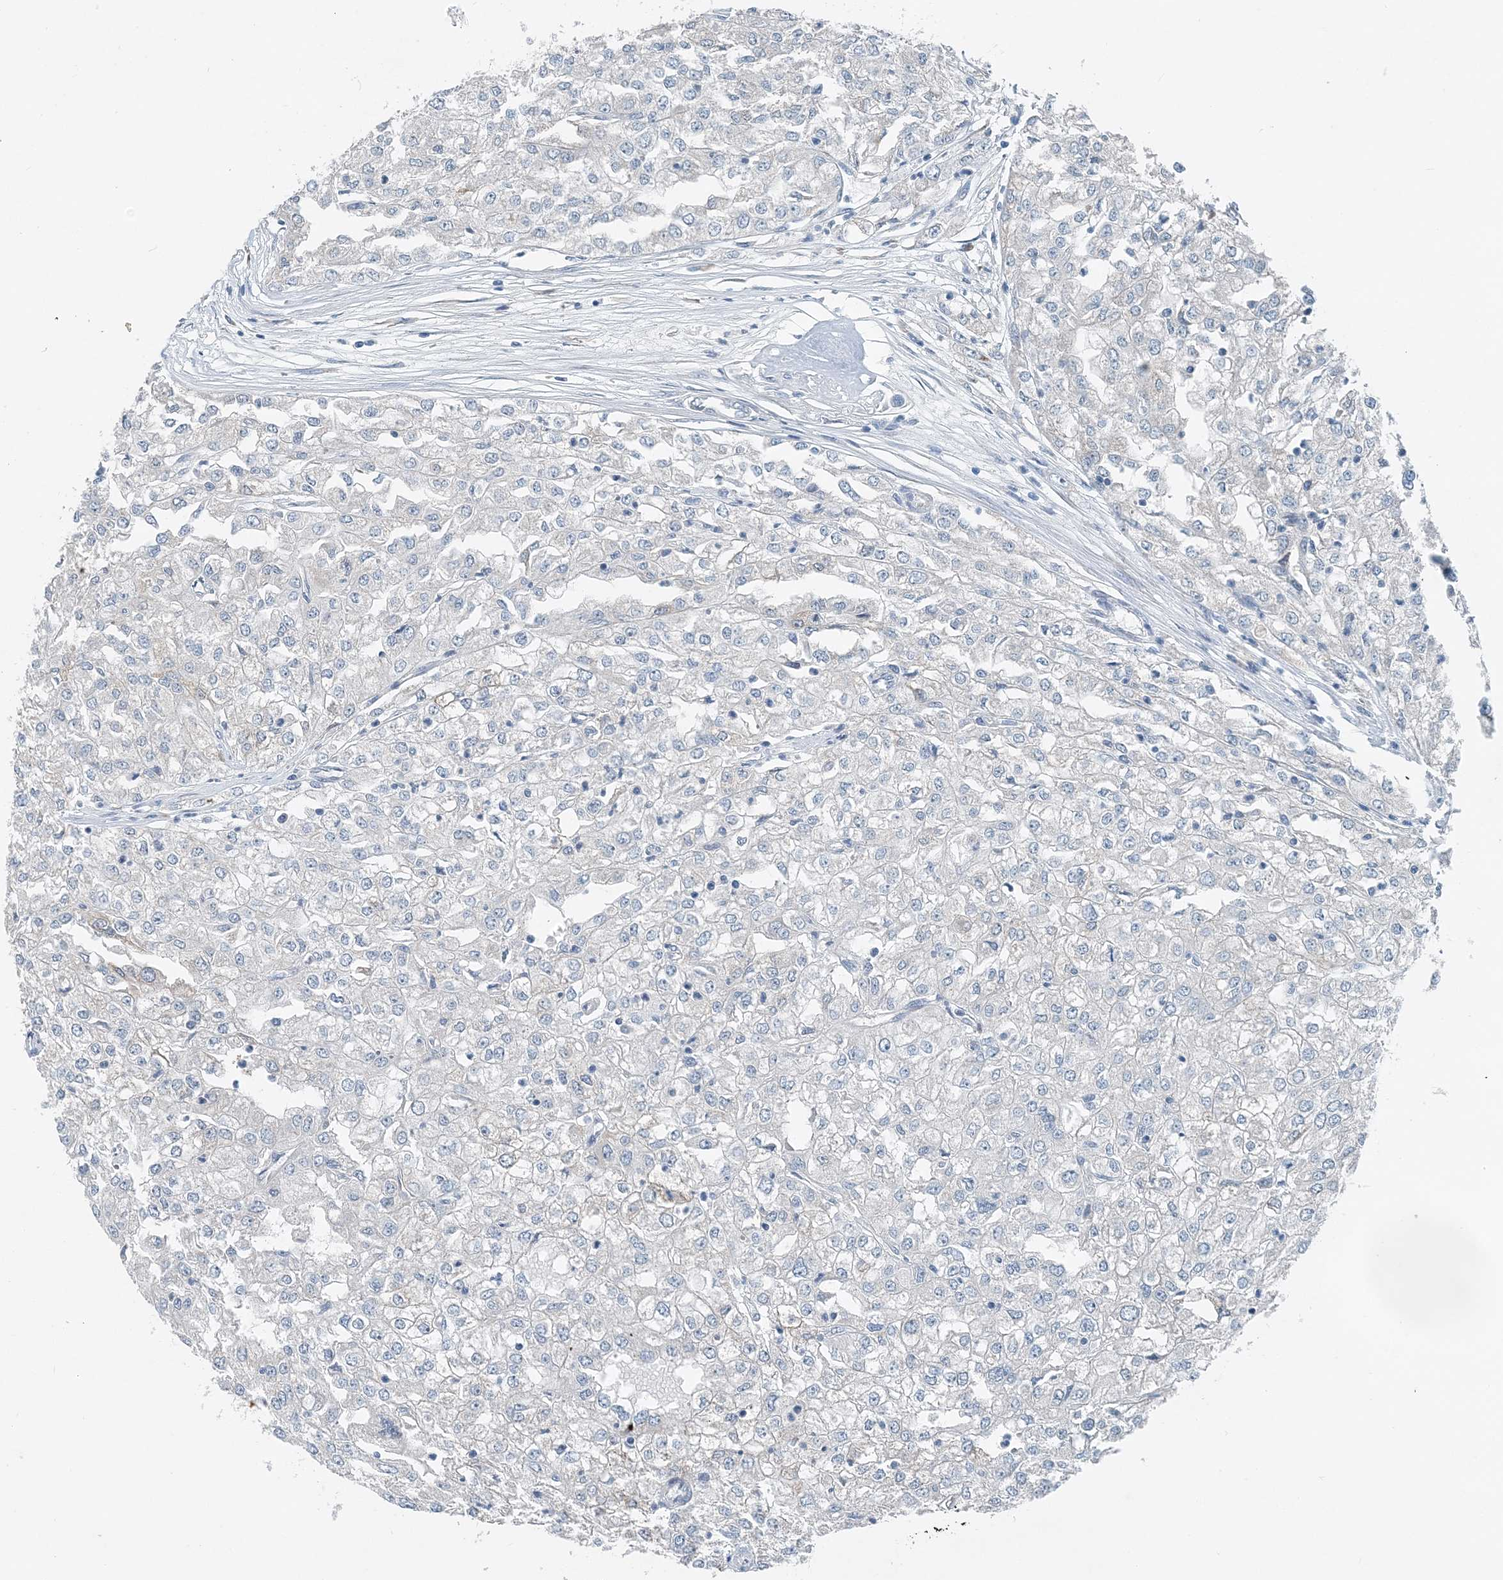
{"staining": {"intensity": "negative", "quantity": "none", "location": "none"}, "tissue": "renal cancer", "cell_type": "Tumor cells", "image_type": "cancer", "snomed": [{"axis": "morphology", "description": "Adenocarcinoma, NOS"}, {"axis": "topography", "description": "Kidney"}], "caption": "A high-resolution histopathology image shows immunohistochemistry (IHC) staining of renal cancer, which reveals no significant staining in tumor cells.", "gene": "EEF1A2", "patient": {"sex": "female", "age": 54}}